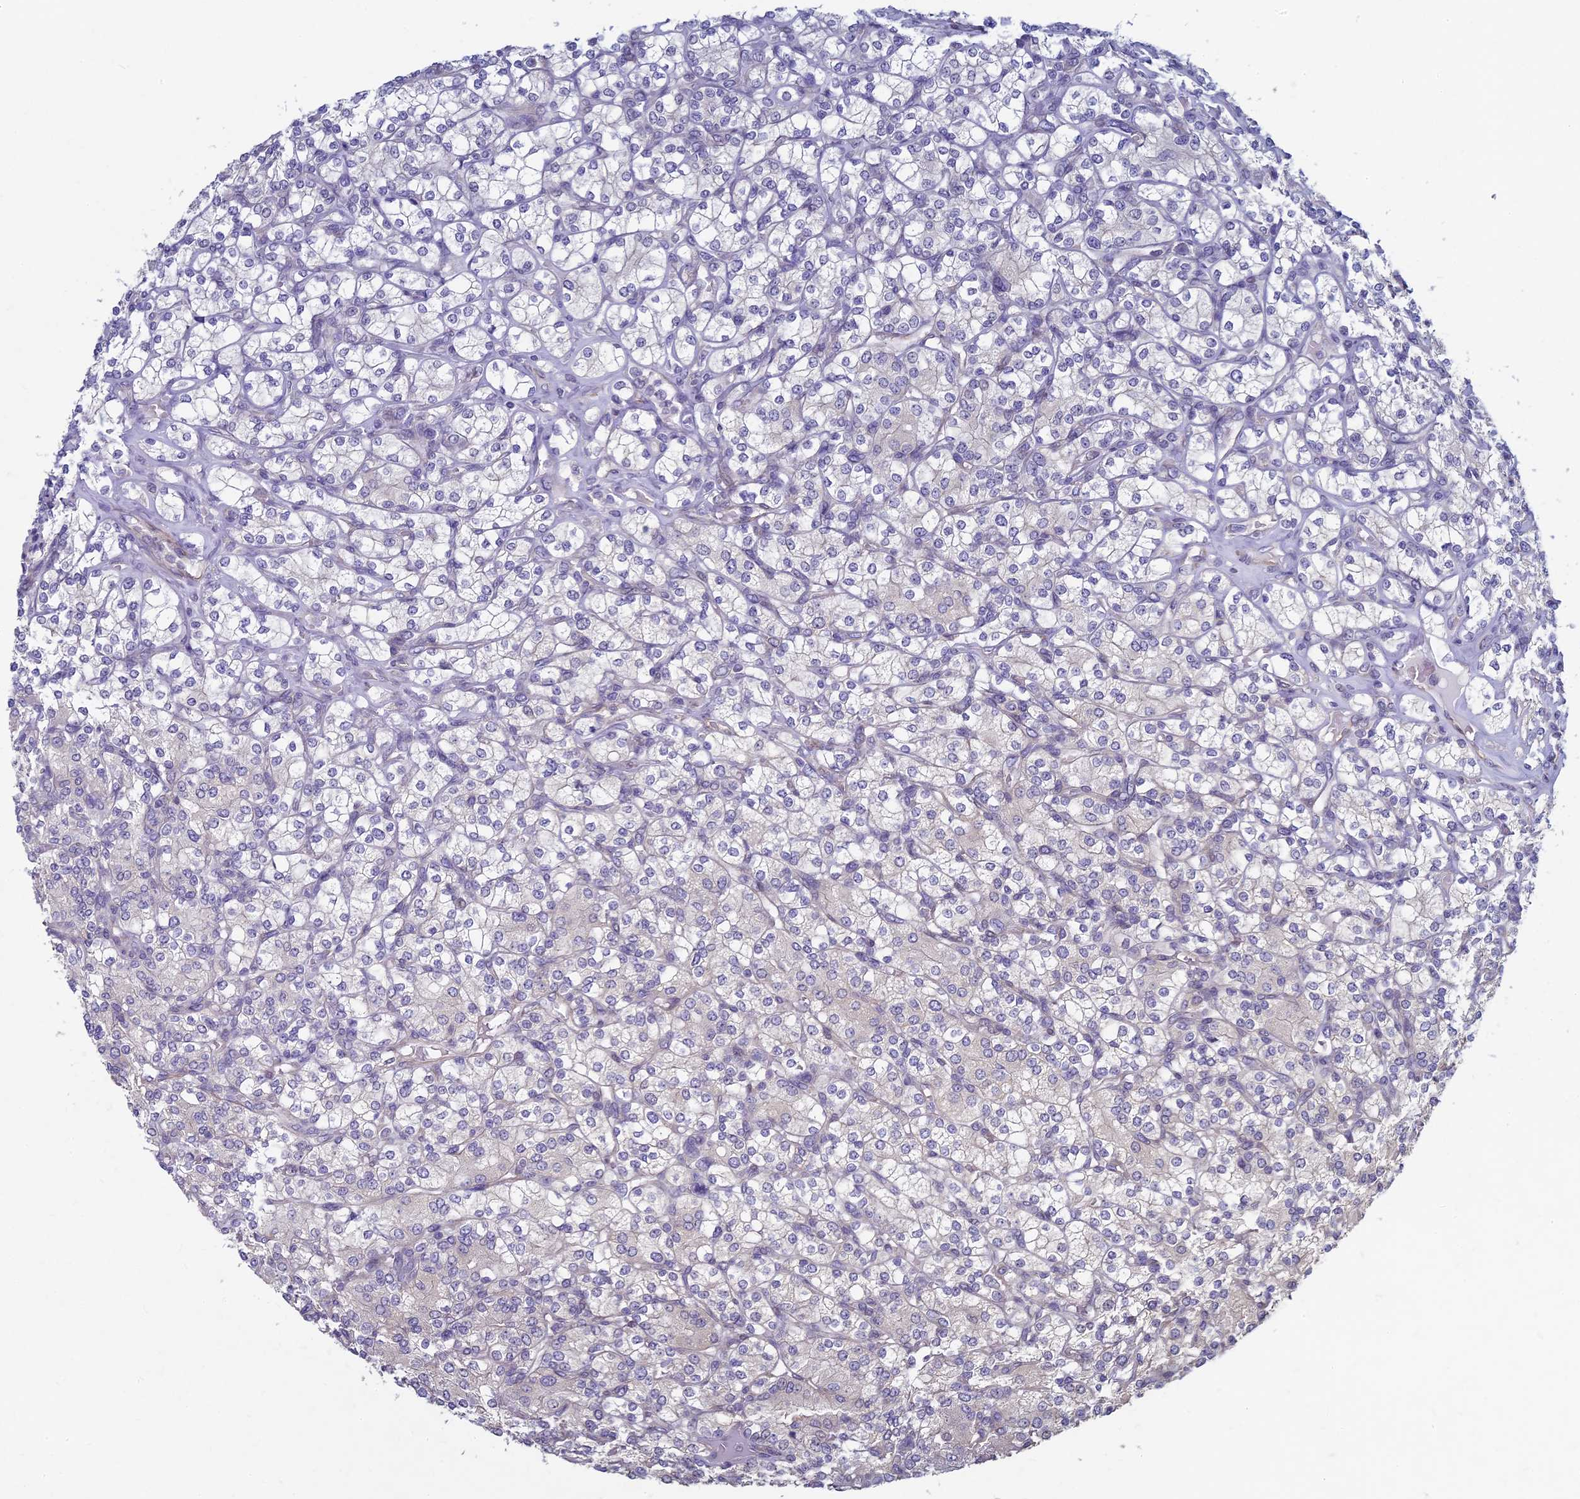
{"staining": {"intensity": "negative", "quantity": "none", "location": "none"}, "tissue": "renal cancer", "cell_type": "Tumor cells", "image_type": "cancer", "snomed": [{"axis": "morphology", "description": "Adenocarcinoma, NOS"}, {"axis": "topography", "description": "Kidney"}], "caption": "An IHC photomicrograph of renal cancer (adenocarcinoma) is shown. There is no staining in tumor cells of renal cancer (adenocarcinoma).", "gene": "DIXDC1", "patient": {"sex": "male", "age": 77}}